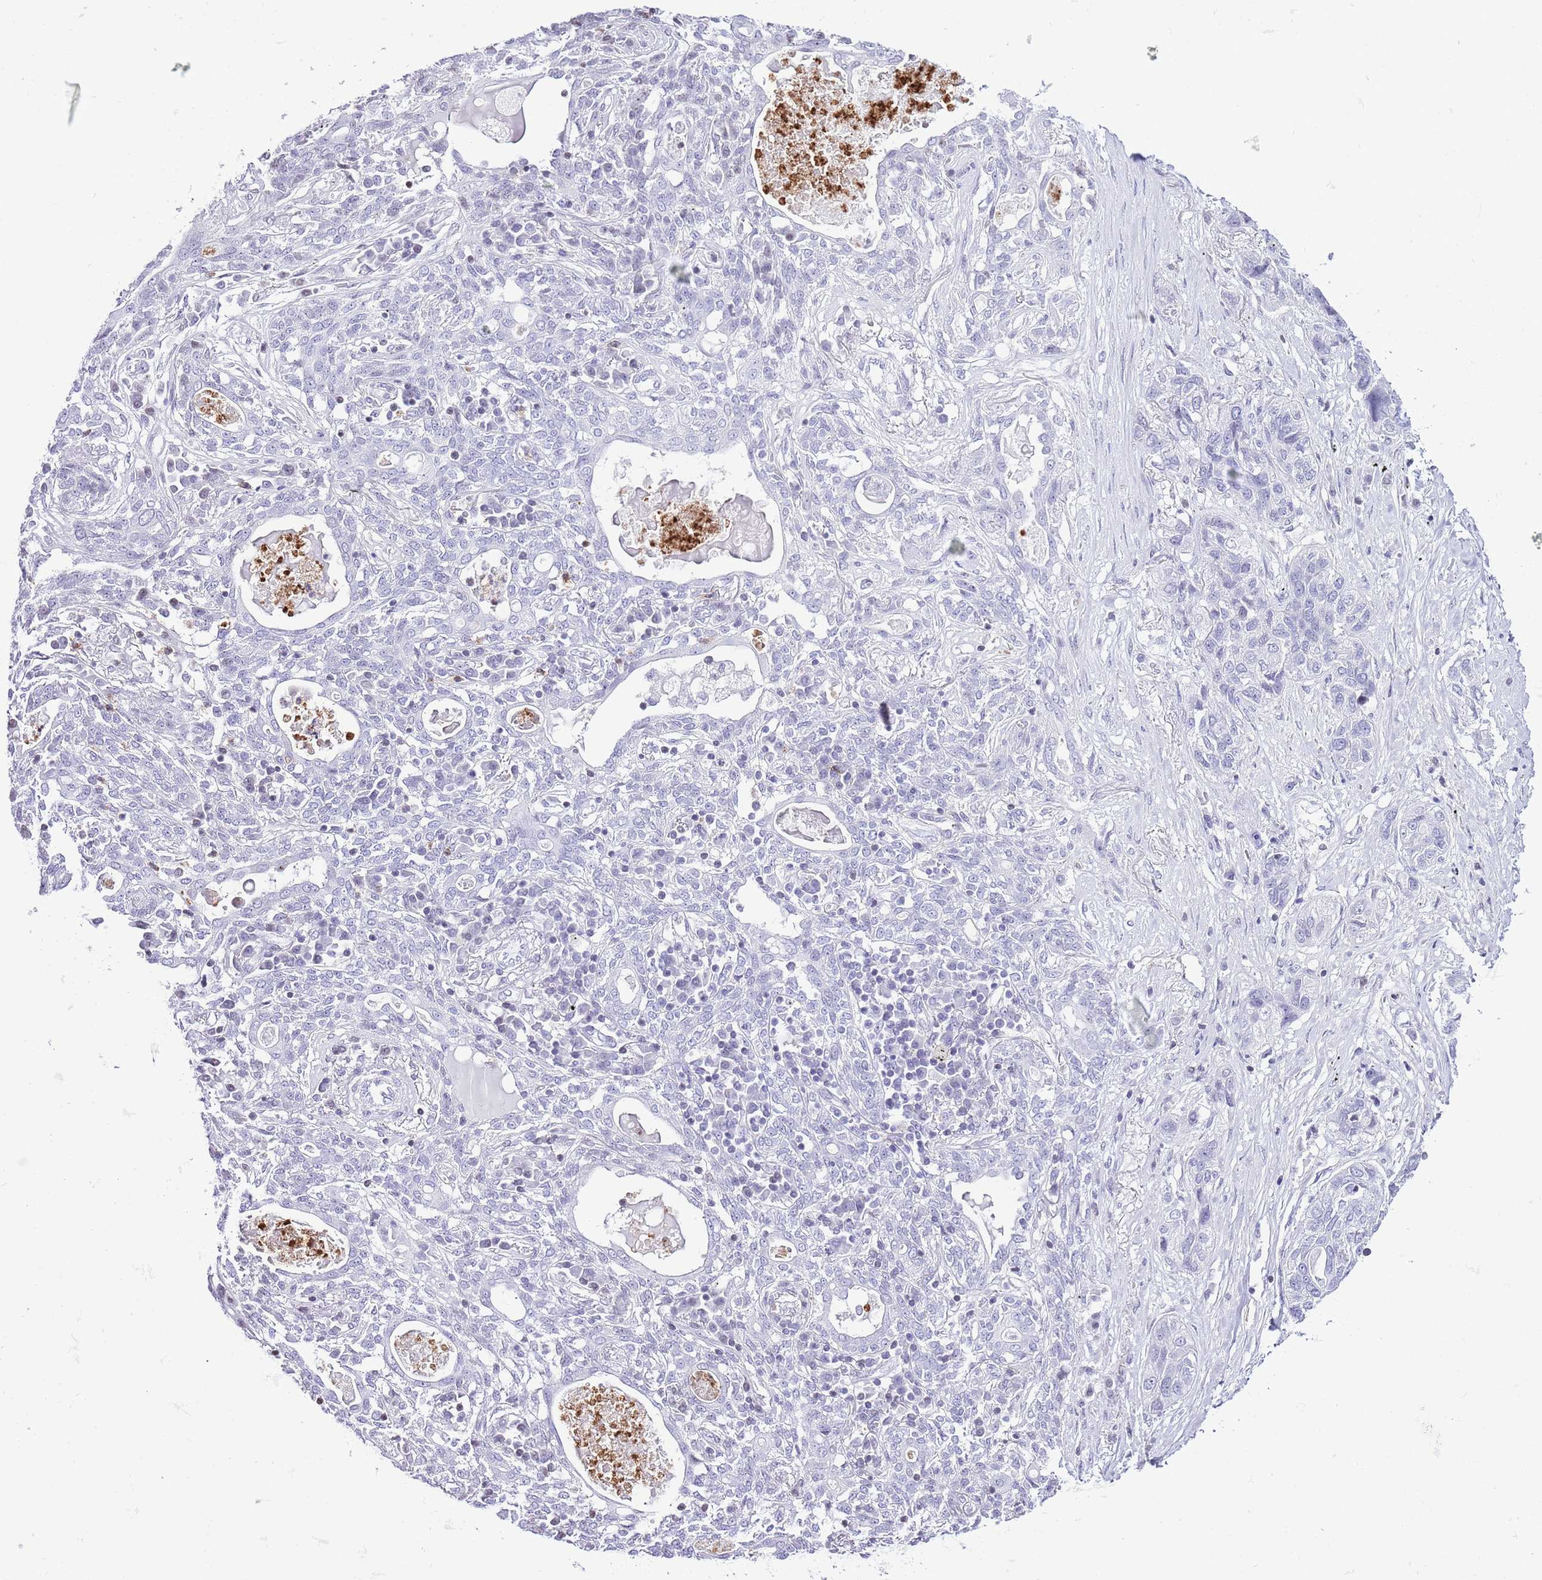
{"staining": {"intensity": "negative", "quantity": "none", "location": "none"}, "tissue": "lung cancer", "cell_type": "Tumor cells", "image_type": "cancer", "snomed": [{"axis": "morphology", "description": "Squamous cell carcinoma, NOS"}, {"axis": "topography", "description": "Lung"}], "caption": "Immunohistochemistry (IHC) micrograph of human squamous cell carcinoma (lung) stained for a protein (brown), which demonstrates no expression in tumor cells.", "gene": "PRR15", "patient": {"sex": "female", "age": 70}}